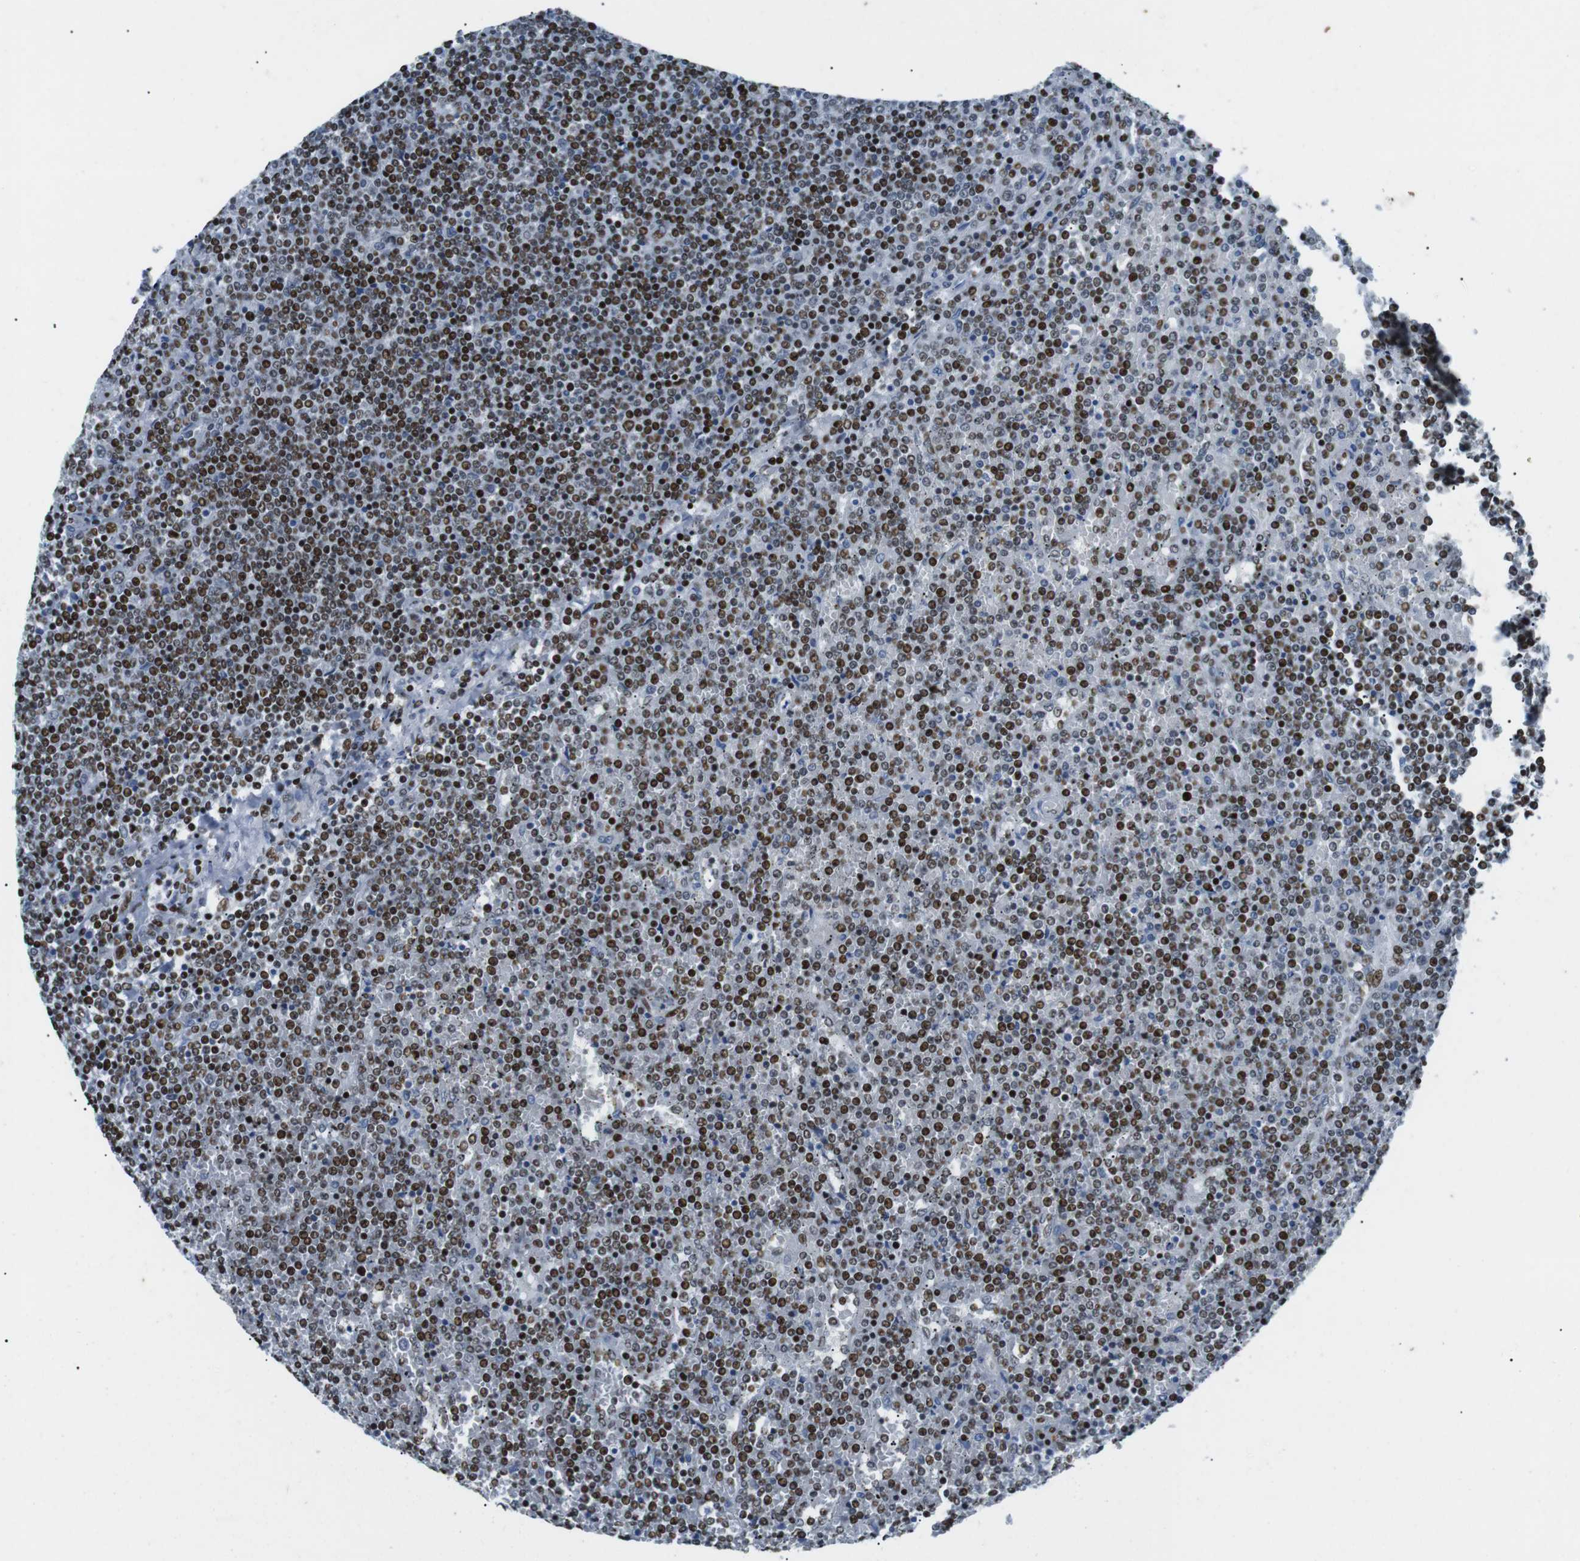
{"staining": {"intensity": "strong", "quantity": "25%-75%", "location": "nuclear"}, "tissue": "lymphoma", "cell_type": "Tumor cells", "image_type": "cancer", "snomed": [{"axis": "morphology", "description": "Malignant lymphoma, non-Hodgkin's type, Low grade"}, {"axis": "topography", "description": "Spleen"}], "caption": "High-power microscopy captured an immunohistochemistry (IHC) histopathology image of malignant lymphoma, non-Hodgkin's type (low-grade), revealing strong nuclear expression in approximately 25%-75% of tumor cells.", "gene": "ARID1A", "patient": {"sex": "female", "age": 19}}